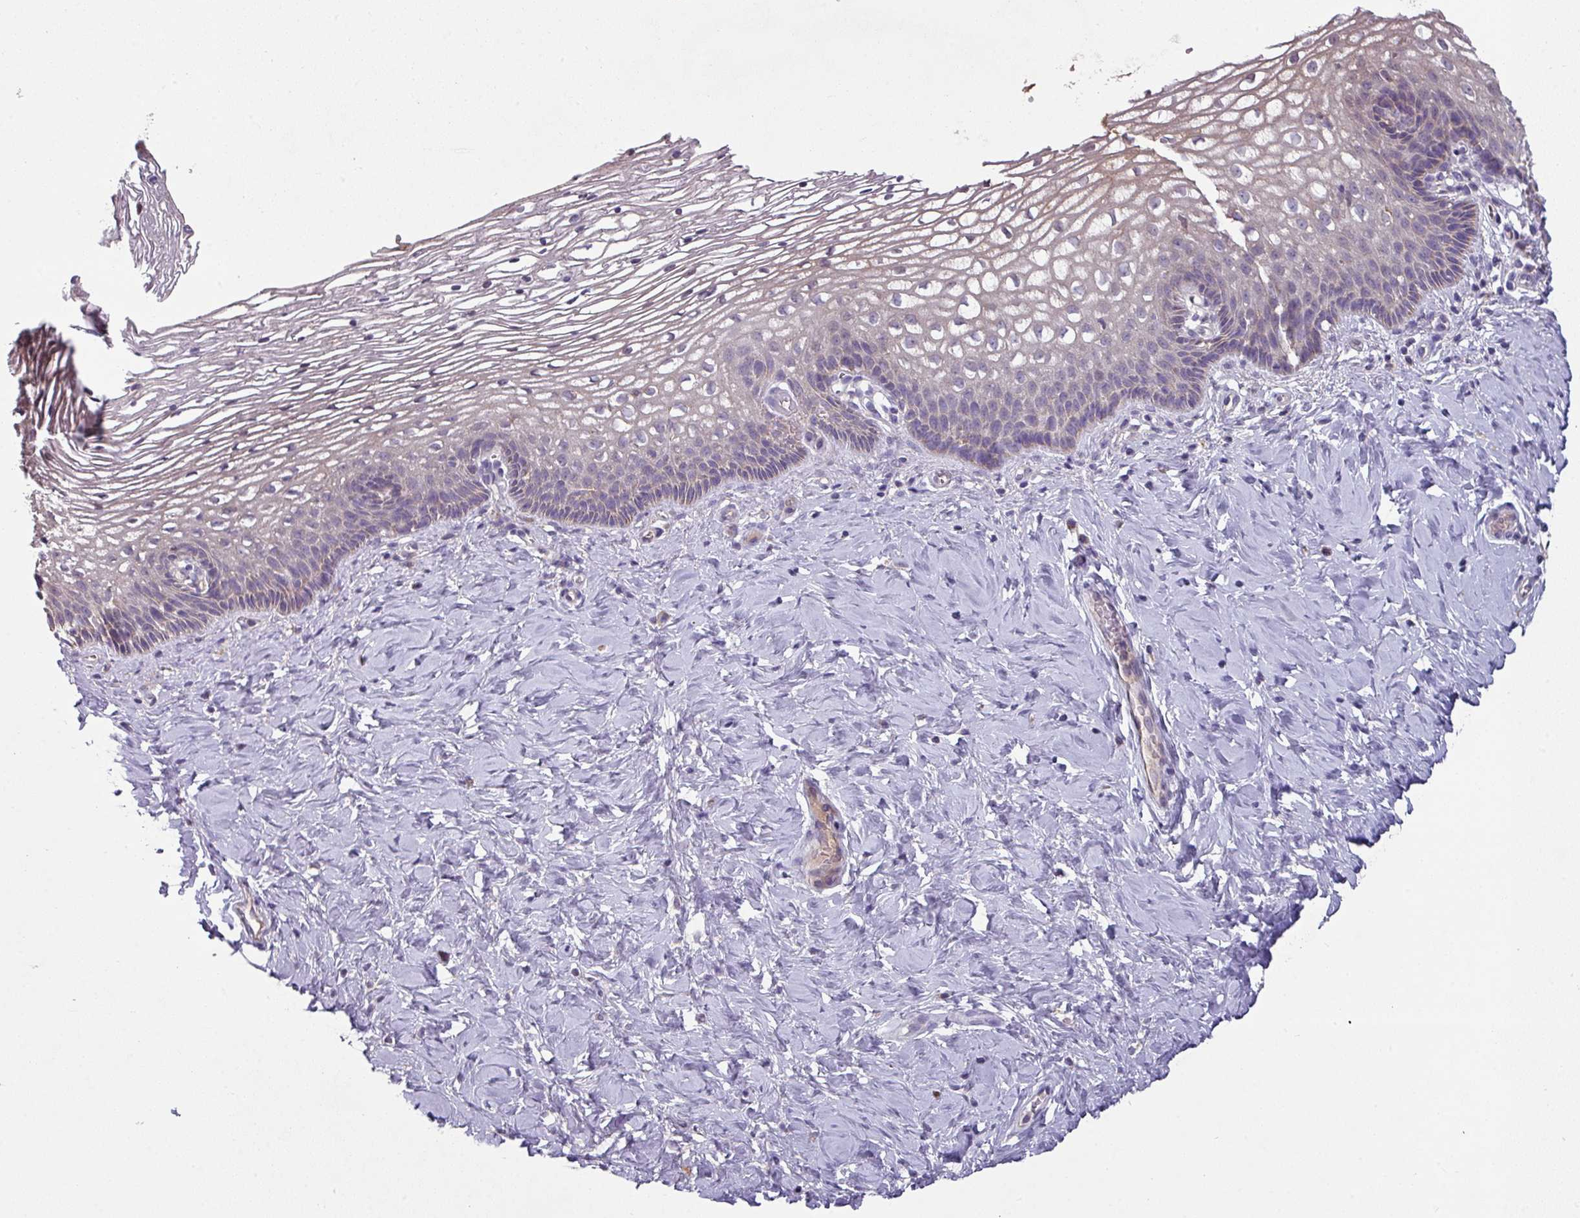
{"staining": {"intensity": "moderate", "quantity": "25%-75%", "location": "cytoplasmic/membranous"}, "tissue": "cervix", "cell_type": "Glandular cells", "image_type": "normal", "snomed": [{"axis": "morphology", "description": "Normal tissue, NOS"}, {"axis": "topography", "description": "Cervix"}], "caption": "Immunohistochemistry (IHC) photomicrograph of unremarkable cervix: human cervix stained using IHC displays medium levels of moderate protein expression localized specifically in the cytoplasmic/membranous of glandular cells, appearing as a cytoplasmic/membranous brown color.", "gene": "LRRC9", "patient": {"sex": "female", "age": 36}}